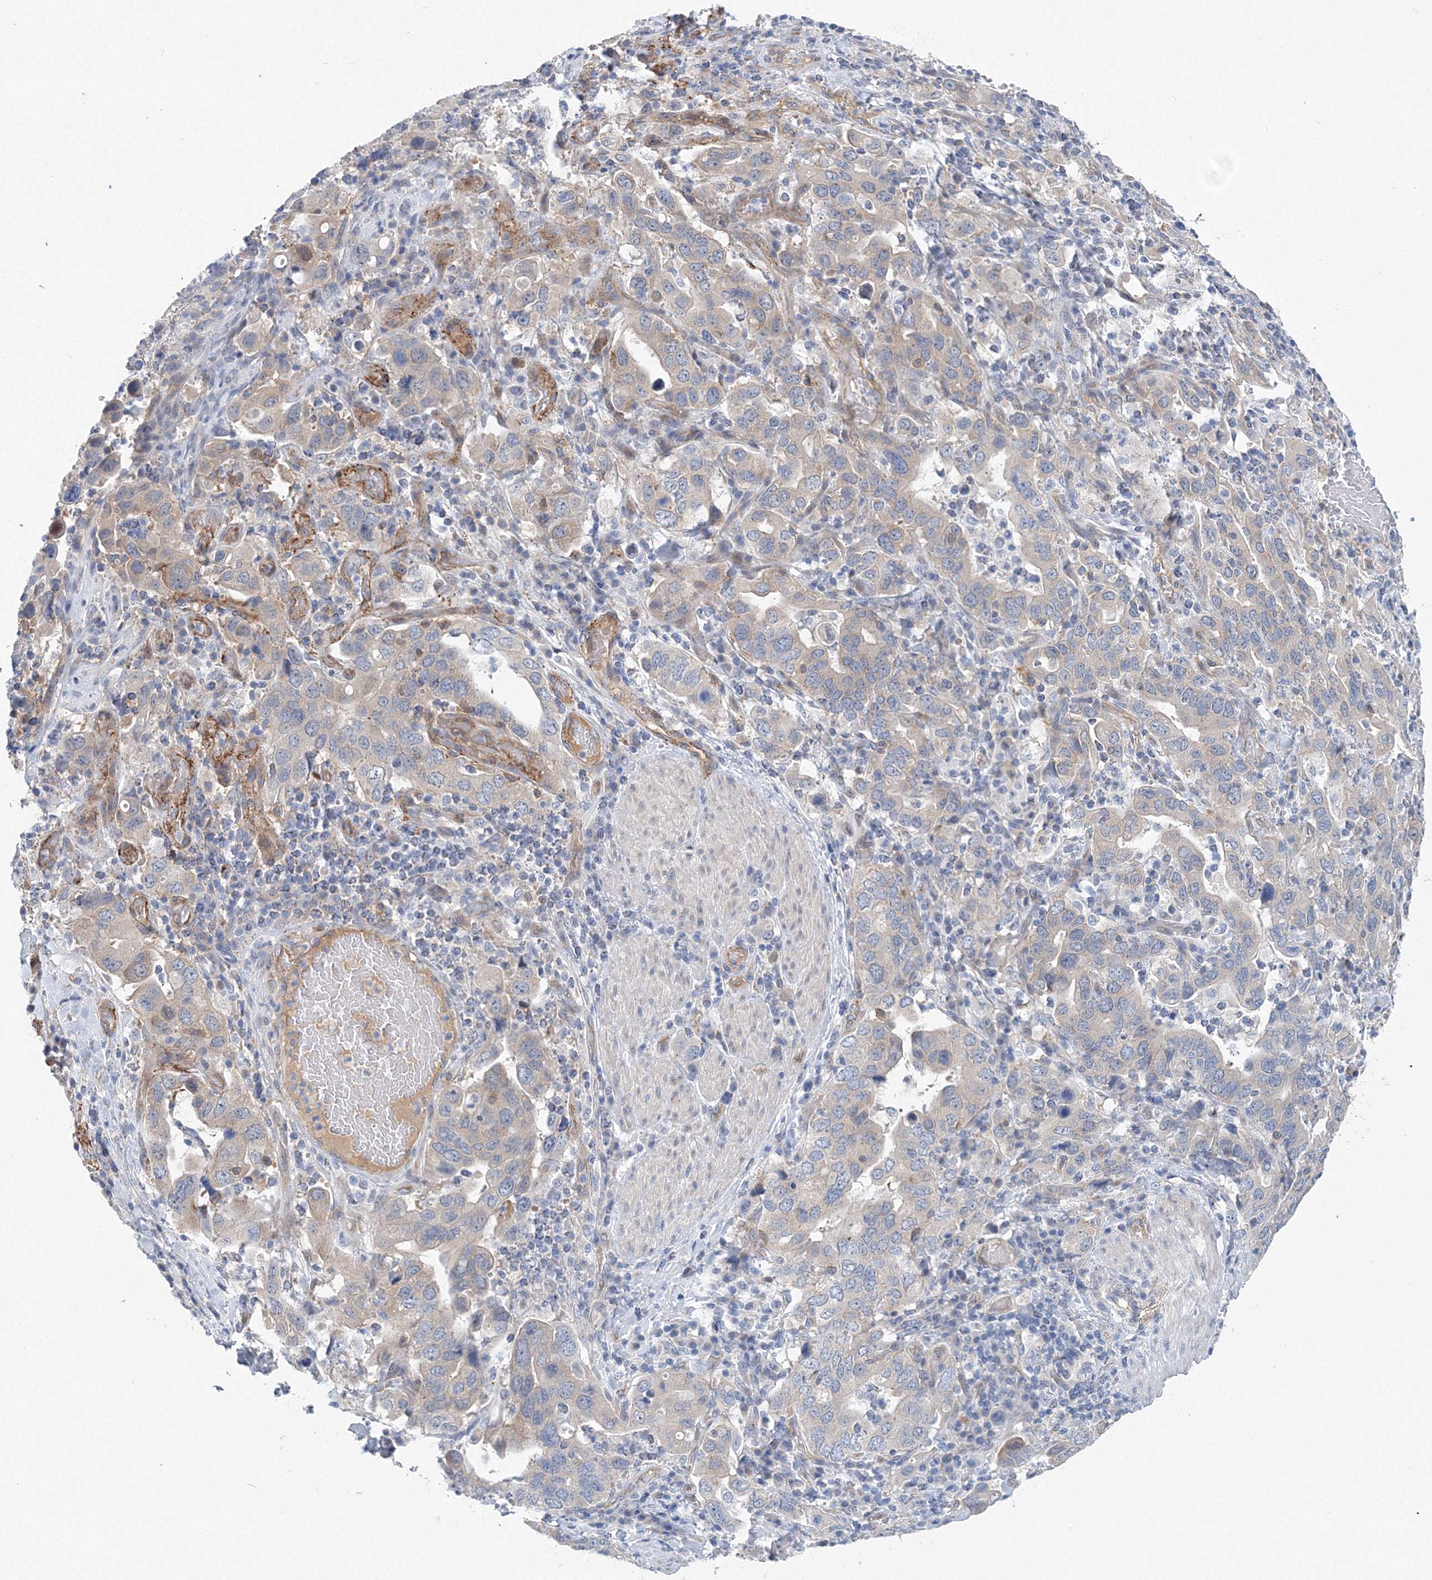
{"staining": {"intensity": "weak", "quantity": "<25%", "location": "cytoplasmic/membranous"}, "tissue": "stomach cancer", "cell_type": "Tumor cells", "image_type": "cancer", "snomed": [{"axis": "morphology", "description": "Adenocarcinoma, NOS"}, {"axis": "topography", "description": "Stomach, upper"}], "caption": "This is an IHC histopathology image of stomach cancer (adenocarcinoma). There is no expression in tumor cells.", "gene": "TANC1", "patient": {"sex": "male", "age": 62}}